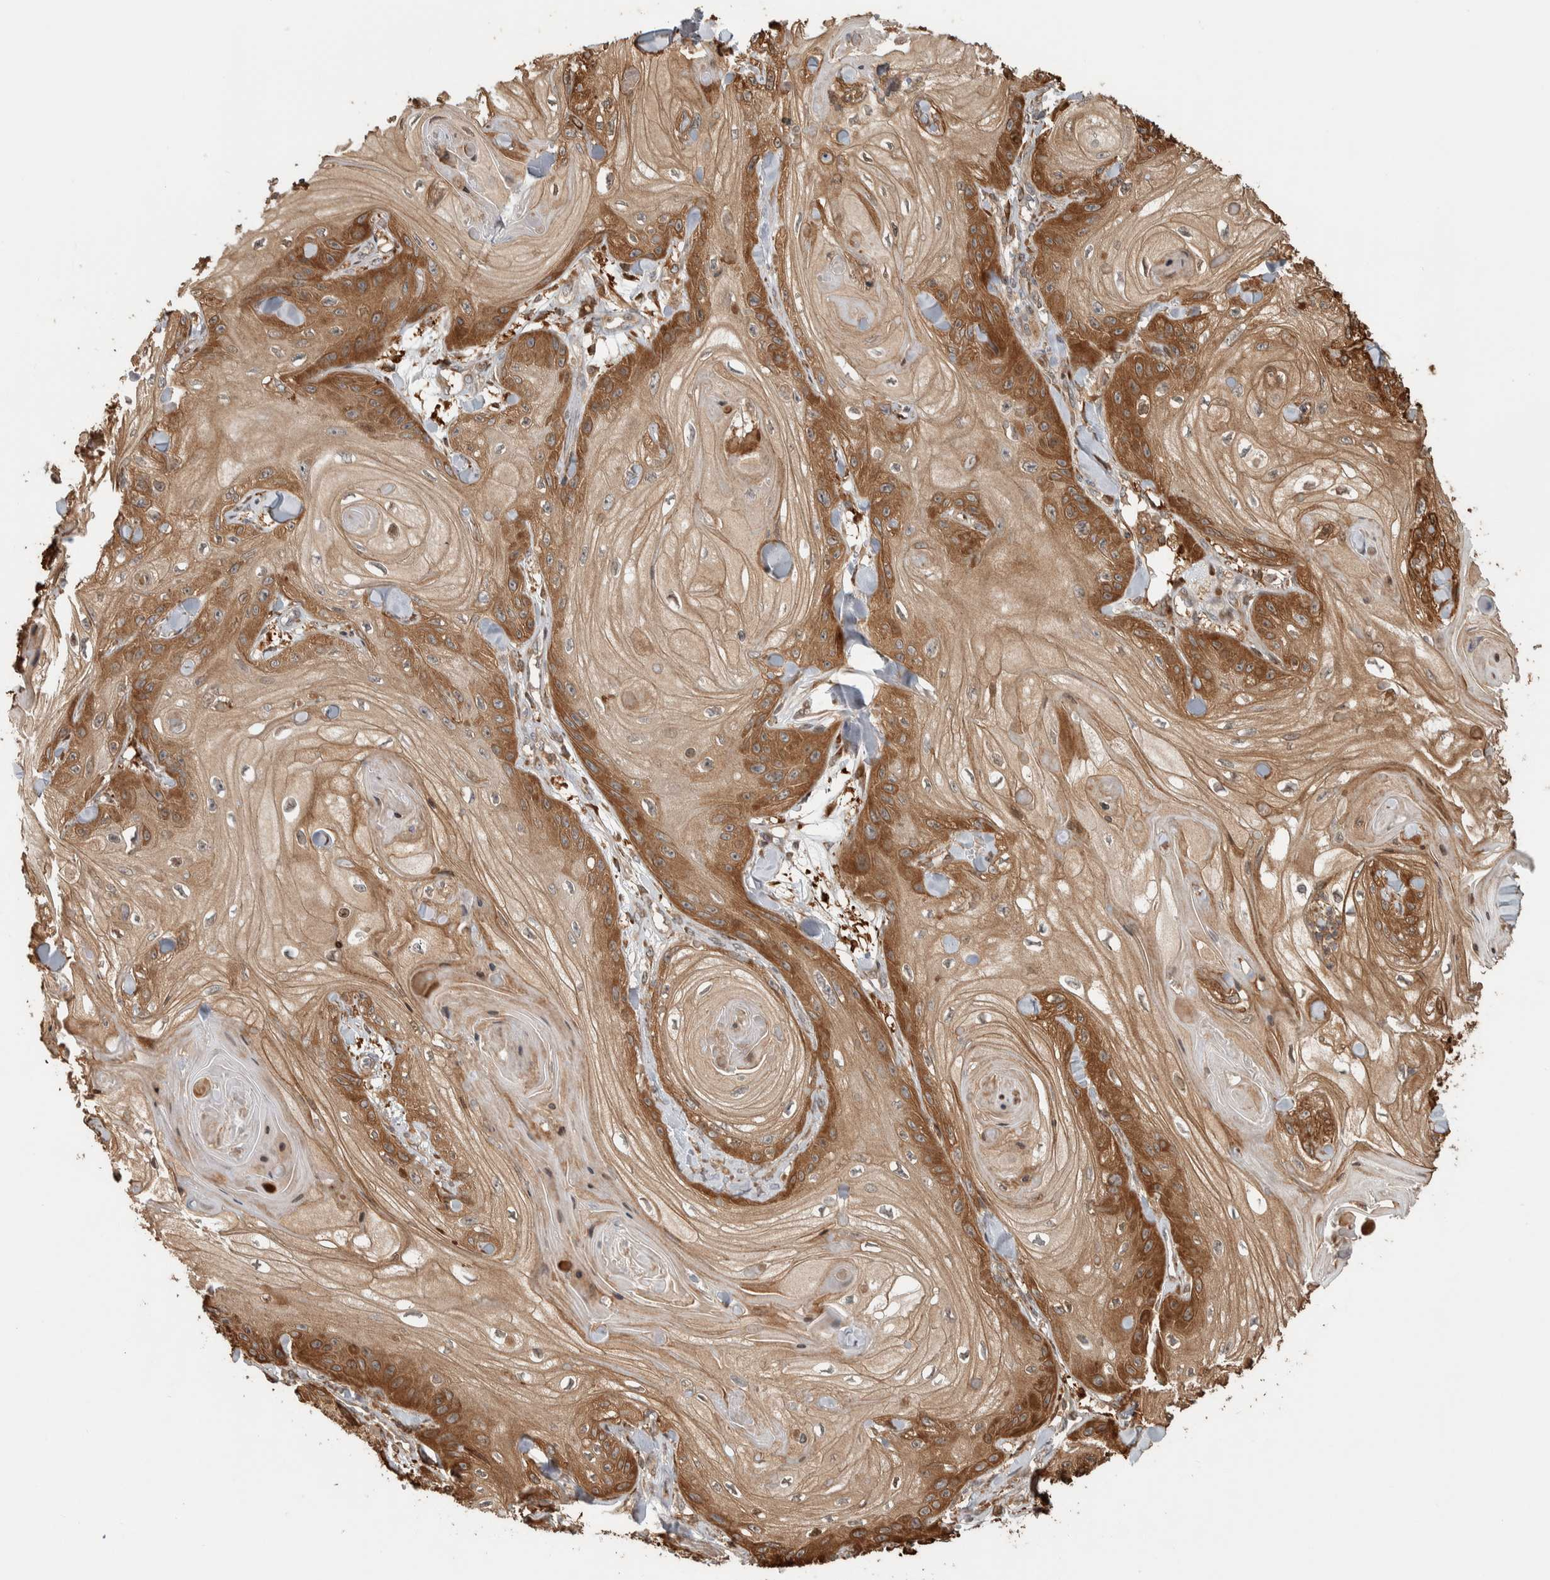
{"staining": {"intensity": "moderate", "quantity": ">75%", "location": "cytoplasmic/membranous"}, "tissue": "skin cancer", "cell_type": "Tumor cells", "image_type": "cancer", "snomed": [{"axis": "morphology", "description": "Squamous cell carcinoma, NOS"}, {"axis": "topography", "description": "Skin"}], "caption": "The immunohistochemical stain highlights moderate cytoplasmic/membranous expression in tumor cells of skin squamous cell carcinoma tissue.", "gene": "CNTROB", "patient": {"sex": "male", "age": 74}}